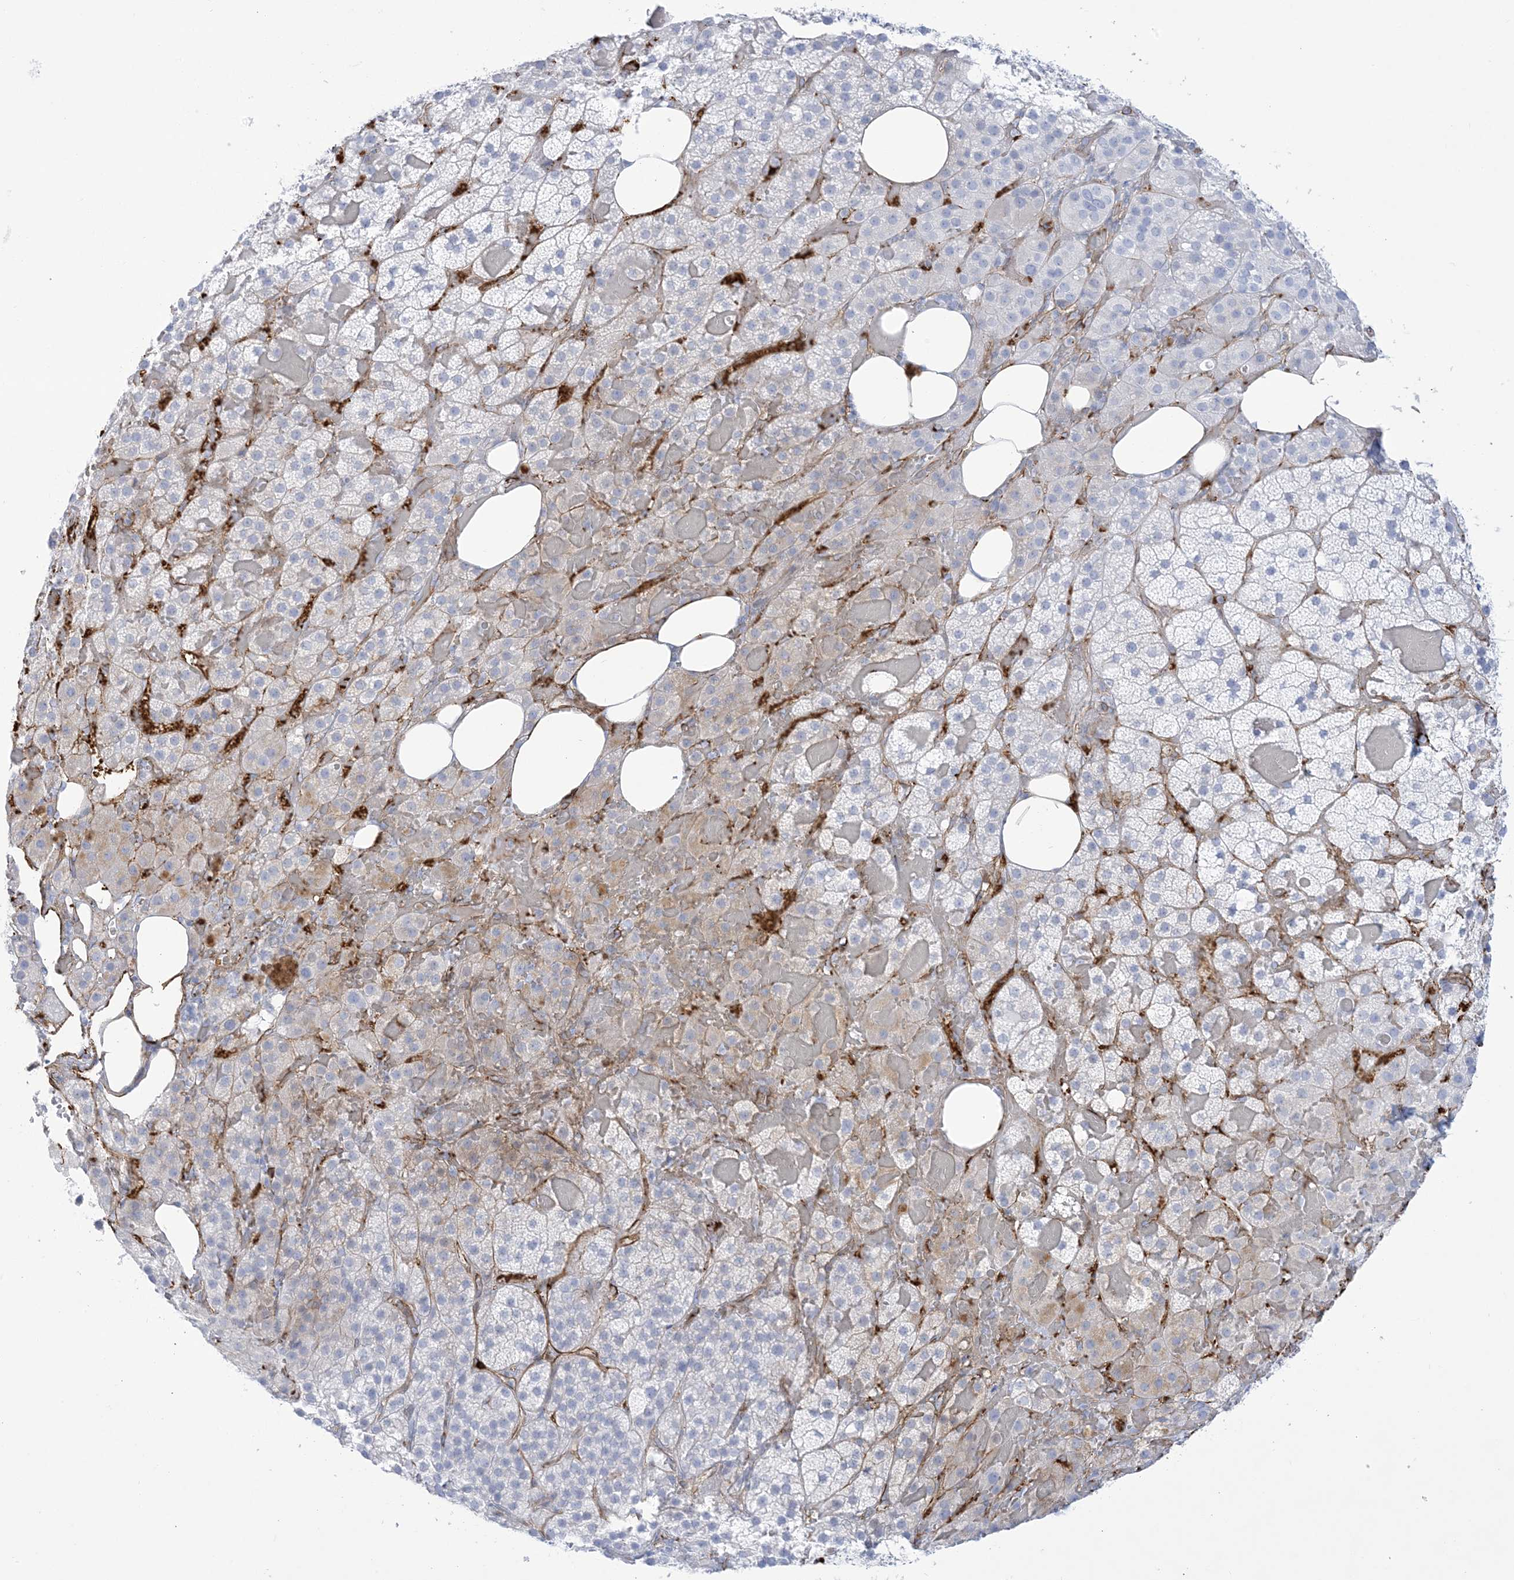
{"staining": {"intensity": "weak", "quantity": "<25%", "location": "cytoplasmic/membranous"}, "tissue": "adrenal gland", "cell_type": "Glandular cells", "image_type": "normal", "snomed": [{"axis": "morphology", "description": "Normal tissue, NOS"}, {"axis": "topography", "description": "Adrenal gland"}], "caption": "There is no significant staining in glandular cells of adrenal gland. (Brightfield microscopy of DAB (3,3'-diaminobenzidine) IHC at high magnification).", "gene": "B3GNT7", "patient": {"sex": "female", "age": 59}}